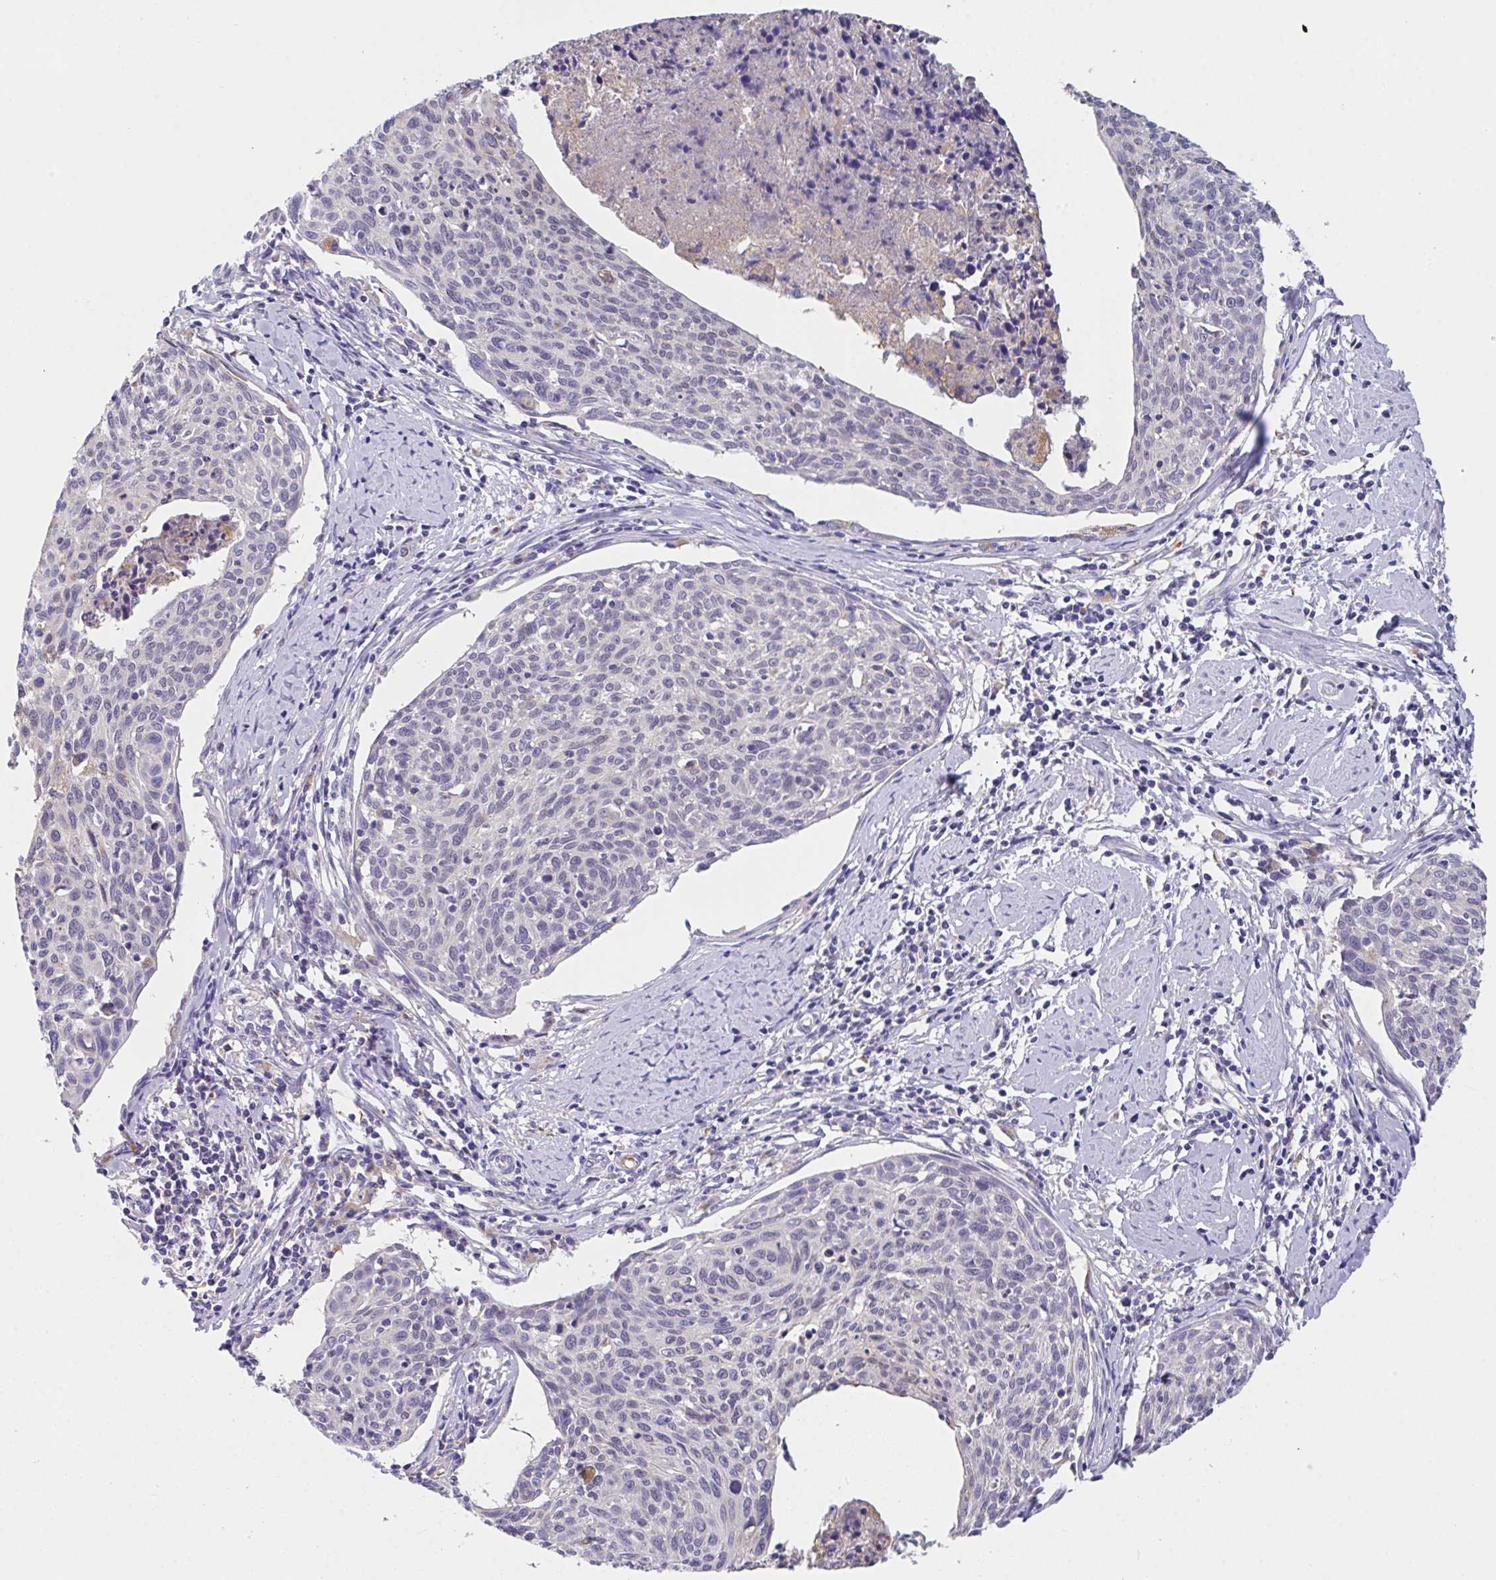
{"staining": {"intensity": "negative", "quantity": "none", "location": "none"}, "tissue": "cervical cancer", "cell_type": "Tumor cells", "image_type": "cancer", "snomed": [{"axis": "morphology", "description": "Squamous cell carcinoma, NOS"}, {"axis": "topography", "description": "Cervix"}], "caption": "Tumor cells show no significant positivity in cervical cancer (squamous cell carcinoma).", "gene": "TFAP2C", "patient": {"sex": "female", "age": 49}}